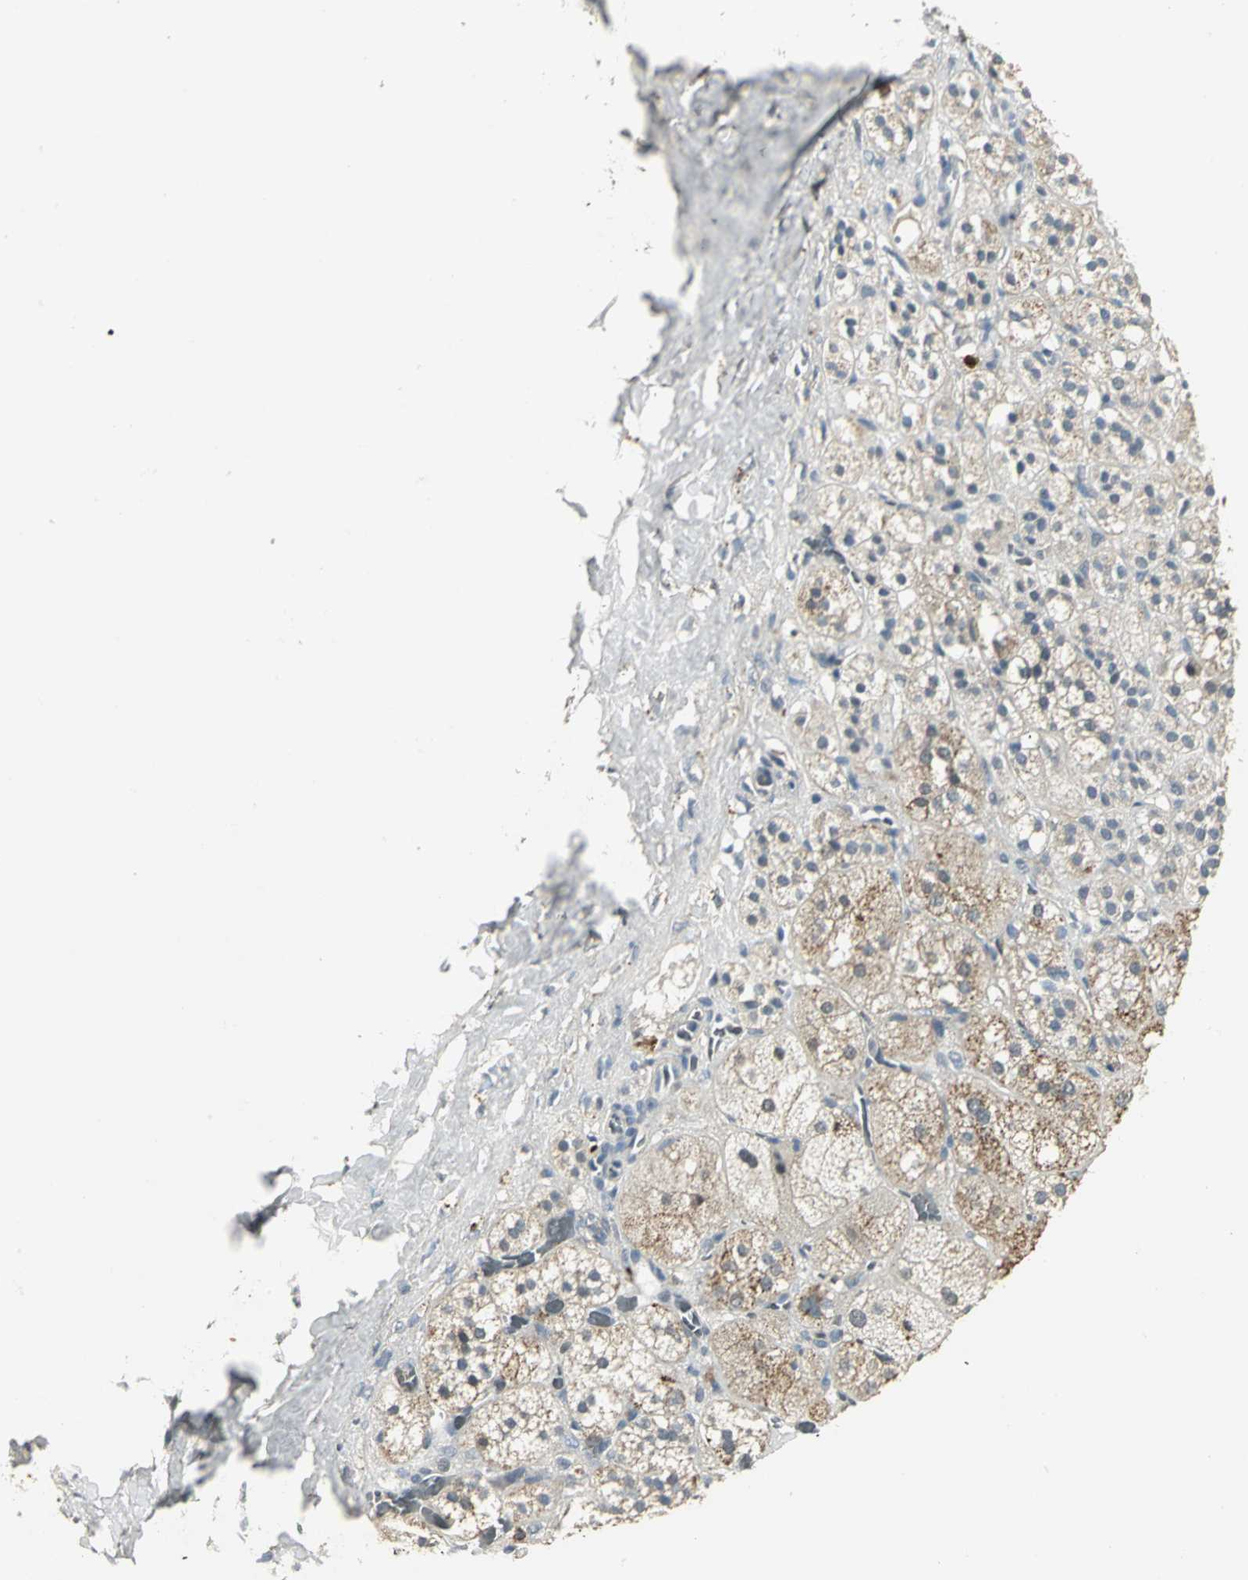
{"staining": {"intensity": "weak", "quantity": "25%-75%", "location": "cytoplasmic/membranous,nuclear"}, "tissue": "adrenal gland", "cell_type": "Glandular cells", "image_type": "normal", "snomed": [{"axis": "morphology", "description": "Normal tissue, NOS"}, {"axis": "topography", "description": "Adrenal gland"}], "caption": "Brown immunohistochemical staining in normal human adrenal gland displays weak cytoplasmic/membranous,nuclear expression in about 25%-75% of glandular cells. Using DAB (brown) and hematoxylin (blue) stains, captured at high magnification using brightfield microscopy.", "gene": "PROC", "patient": {"sex": "female", "age": 71}}